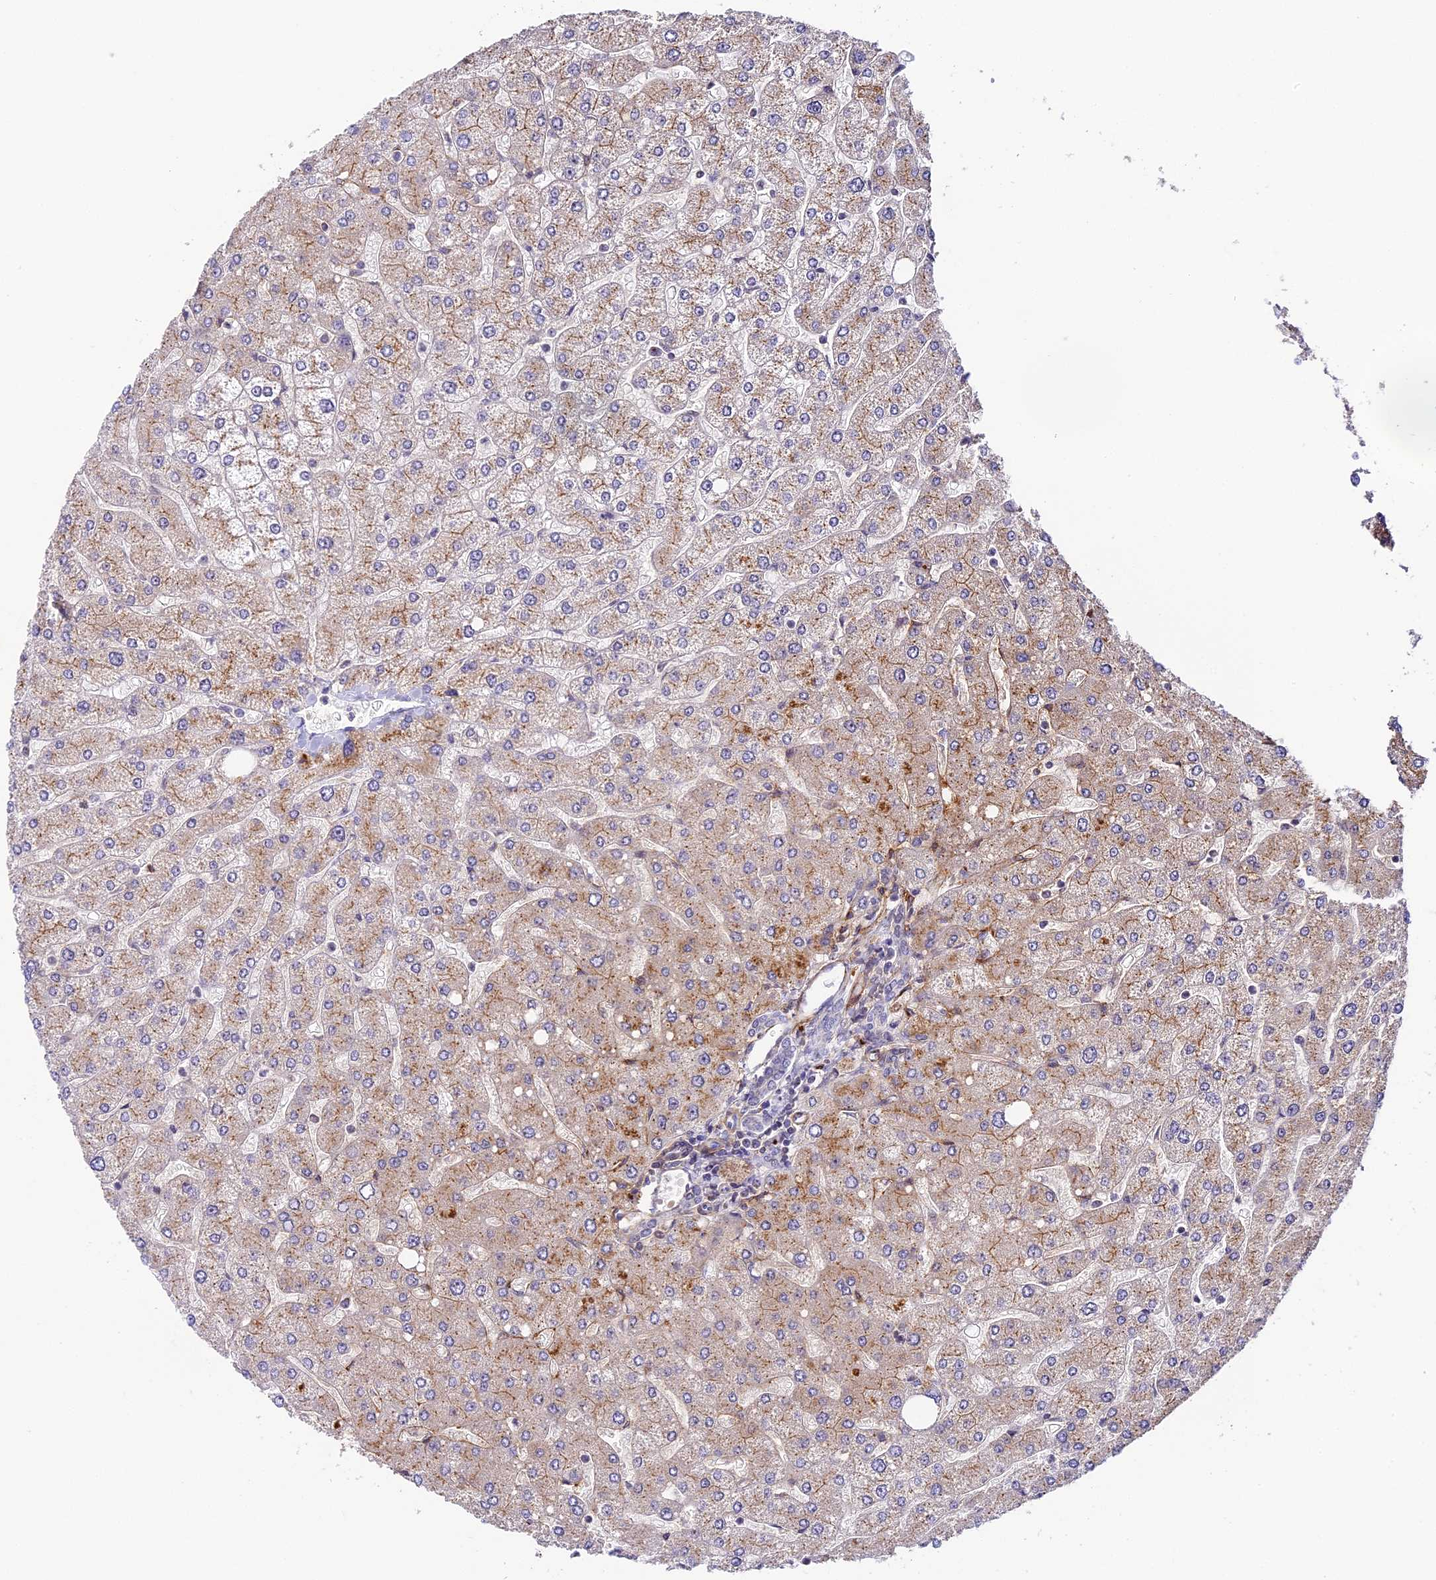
{"staining": {"intensity": "negative", "quantity": "none", "location": "none"}, "tissue": "liver", "cell_type": "Cholangiocytes", "image_type": "normal", "snomed": [{"axis": "morphology", "description": "Normal tissue, NOS"}, {"axis": "topography", "description": "Liver"}], "caption": "Immunohistochemistry (IHC) of unremarkable liver exhibits no positivity in cholangiocytes. Brightfield microscopy of immunohistochemistry stained with DAB (brown) and hematoxylin (blue), captured at high magnification.", "gene": "HEATR5B", "patient": {"sex": "male", "age": 55}}